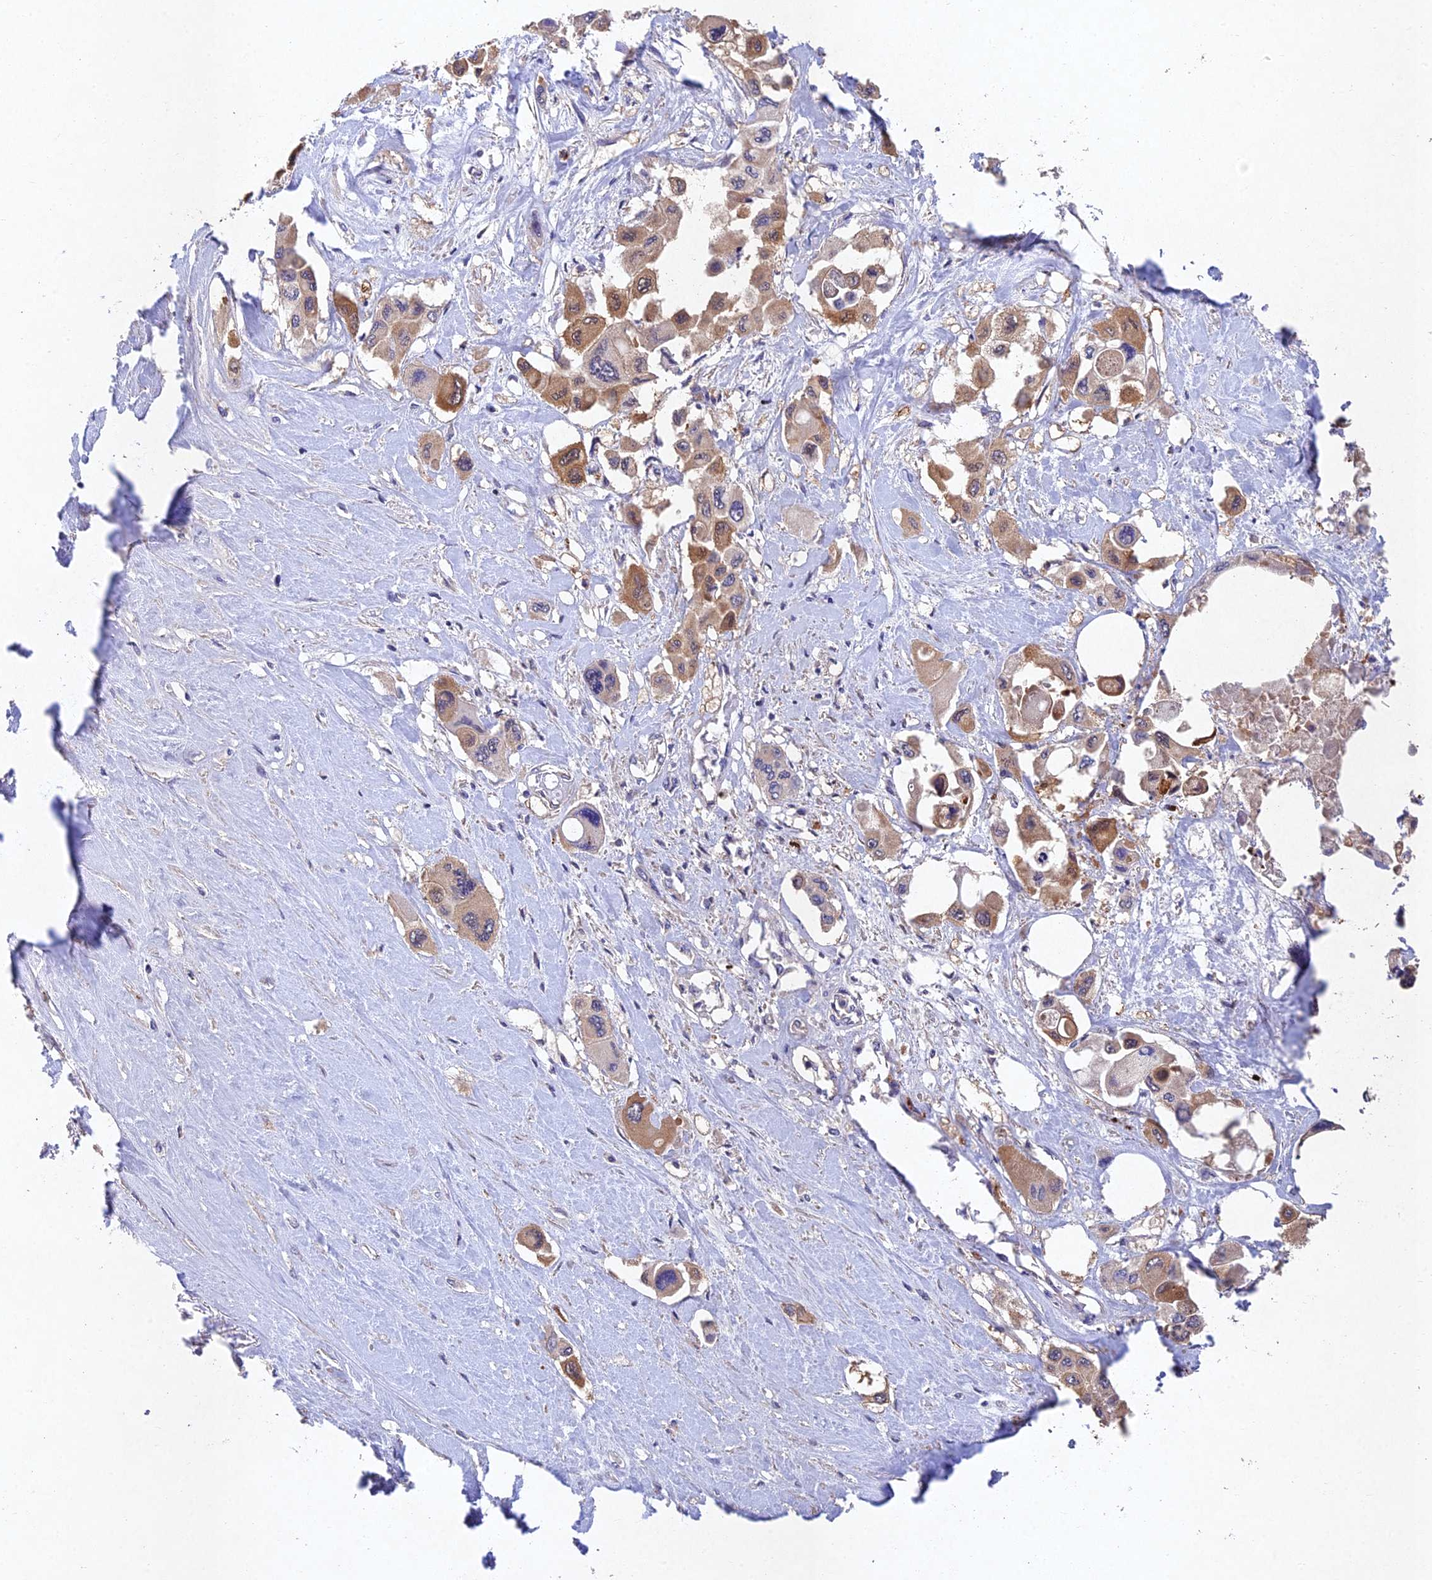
{"staining": {"intensity": "moderate", "quantity": "25%-75%", "location": "cytoplasmic/membranous"}, "tissue": "pancreatic cancer", "cell_type": "Tumor cells", "image_type": "cancer", "snomed": [{"axis": "morphology", "description": "Adenocarcinoma, NOS"}, {"axis": "topography", "description": "Pancreas"}], "caption": "Immunohistochemistry (DAB) staining of adenocarcinoma (pancreatic) displays moderate cytoplasmic/membranous protein expression in approximately 25%-75% of tumor cells. The staining was performed using DAB (3,3'-diaminobenzidine), with brown indicating positive protein expression. Nuclei are stained blue with hematoxylin.", "gene": "NSMCE1", "patient": {"sex": "male", "age": 92}}